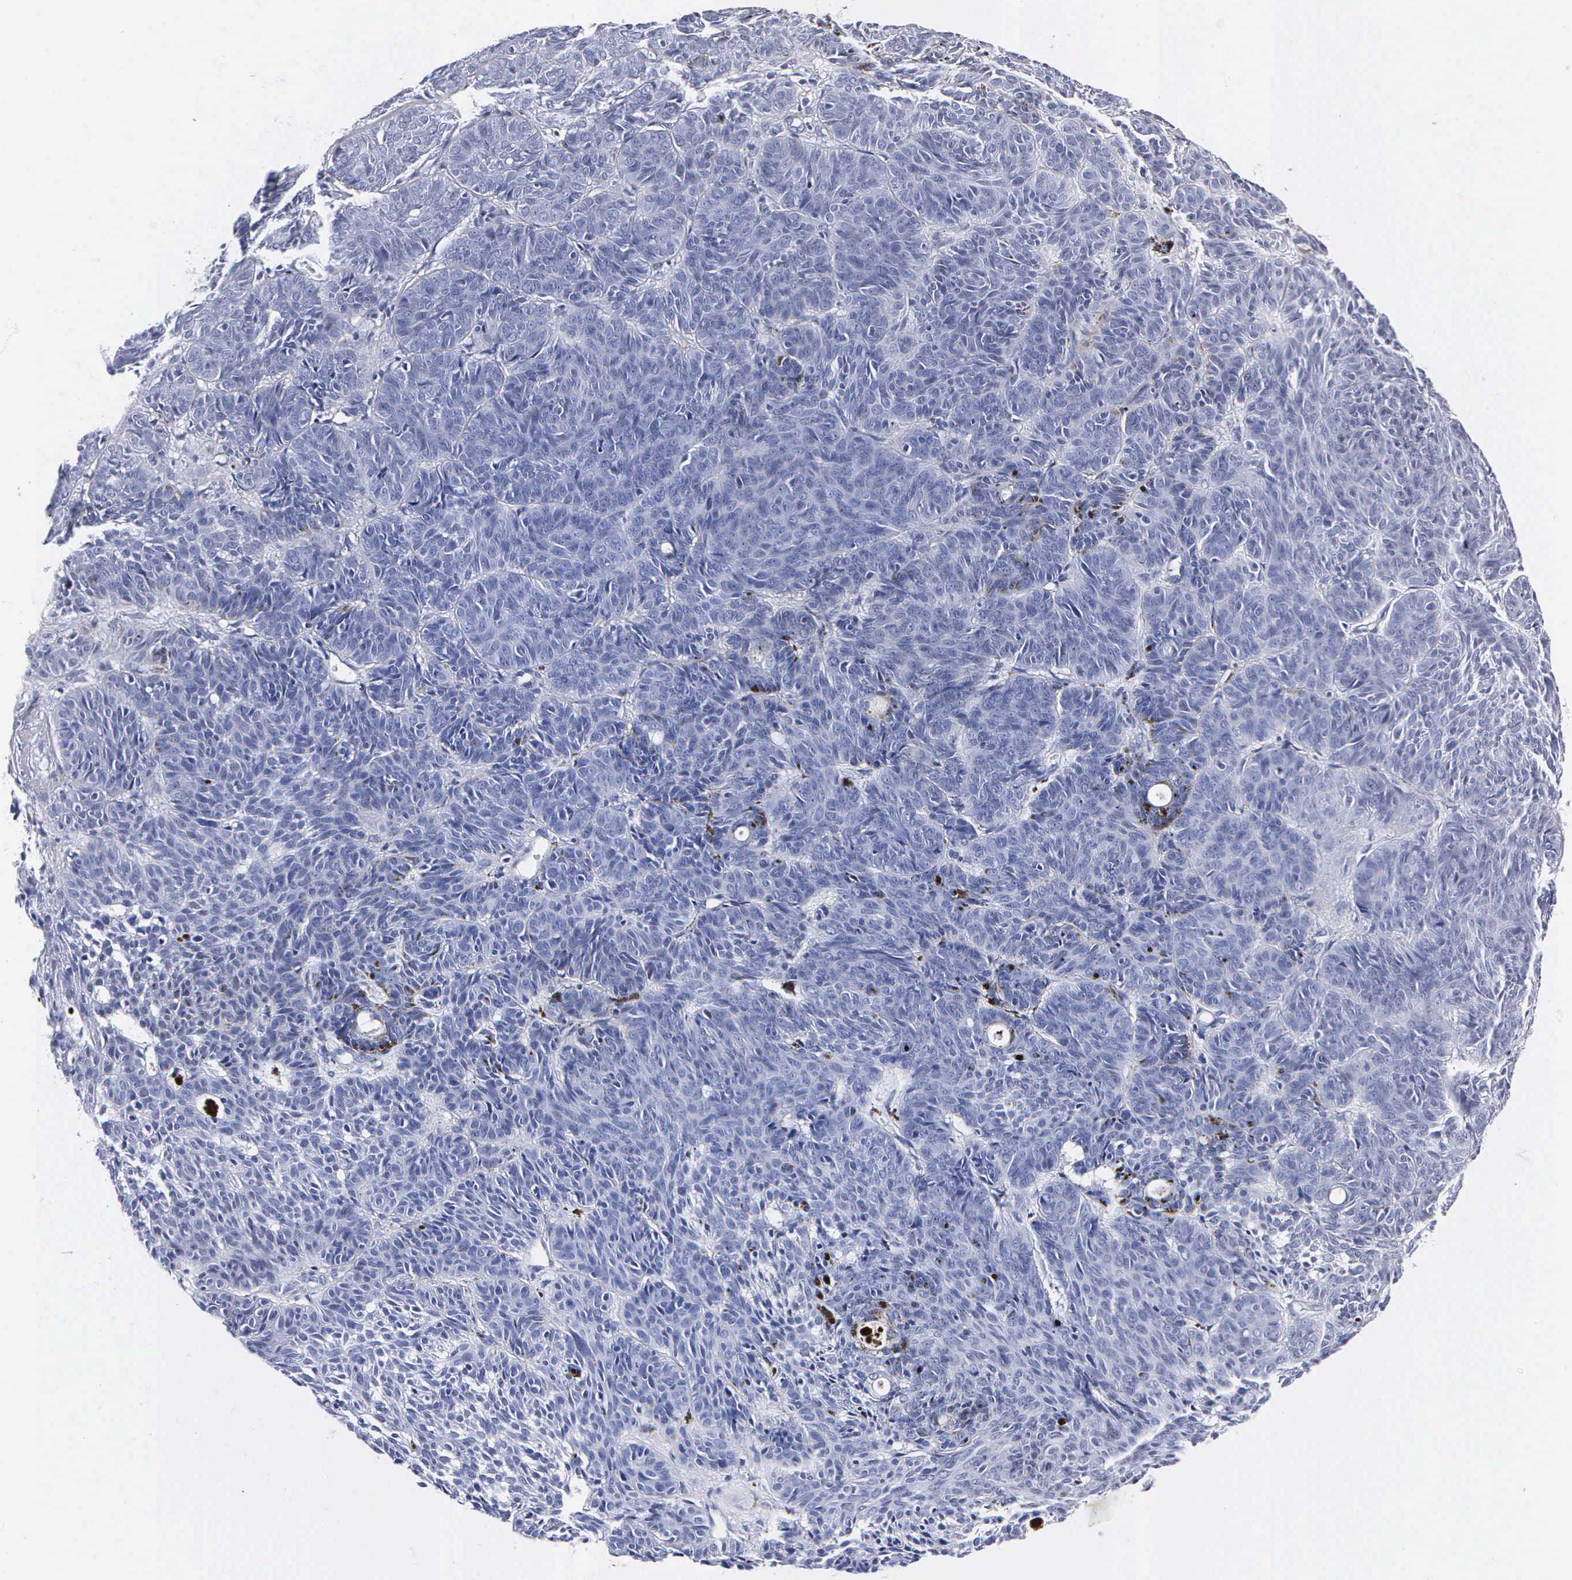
{"staining": {"intensity": "negative", "quantity": "none", "location": "none"}, "tissue": "skin cancer", "cell_type": "Tumor cells", "image_type": "cancer", "snomed": [{"axis": "morphology", "description": "Basal cell carcinoma"}, {"axis": "topography", "description": "Skin"}], "caption": "Immunohistochemistry micrograph of human skin basal cell carcinoma stained for a protein (brown), which demonstrates no positivity in tumor cells.", "gene": "ENO2", "patient": {"sex": "female", "age": 62}}